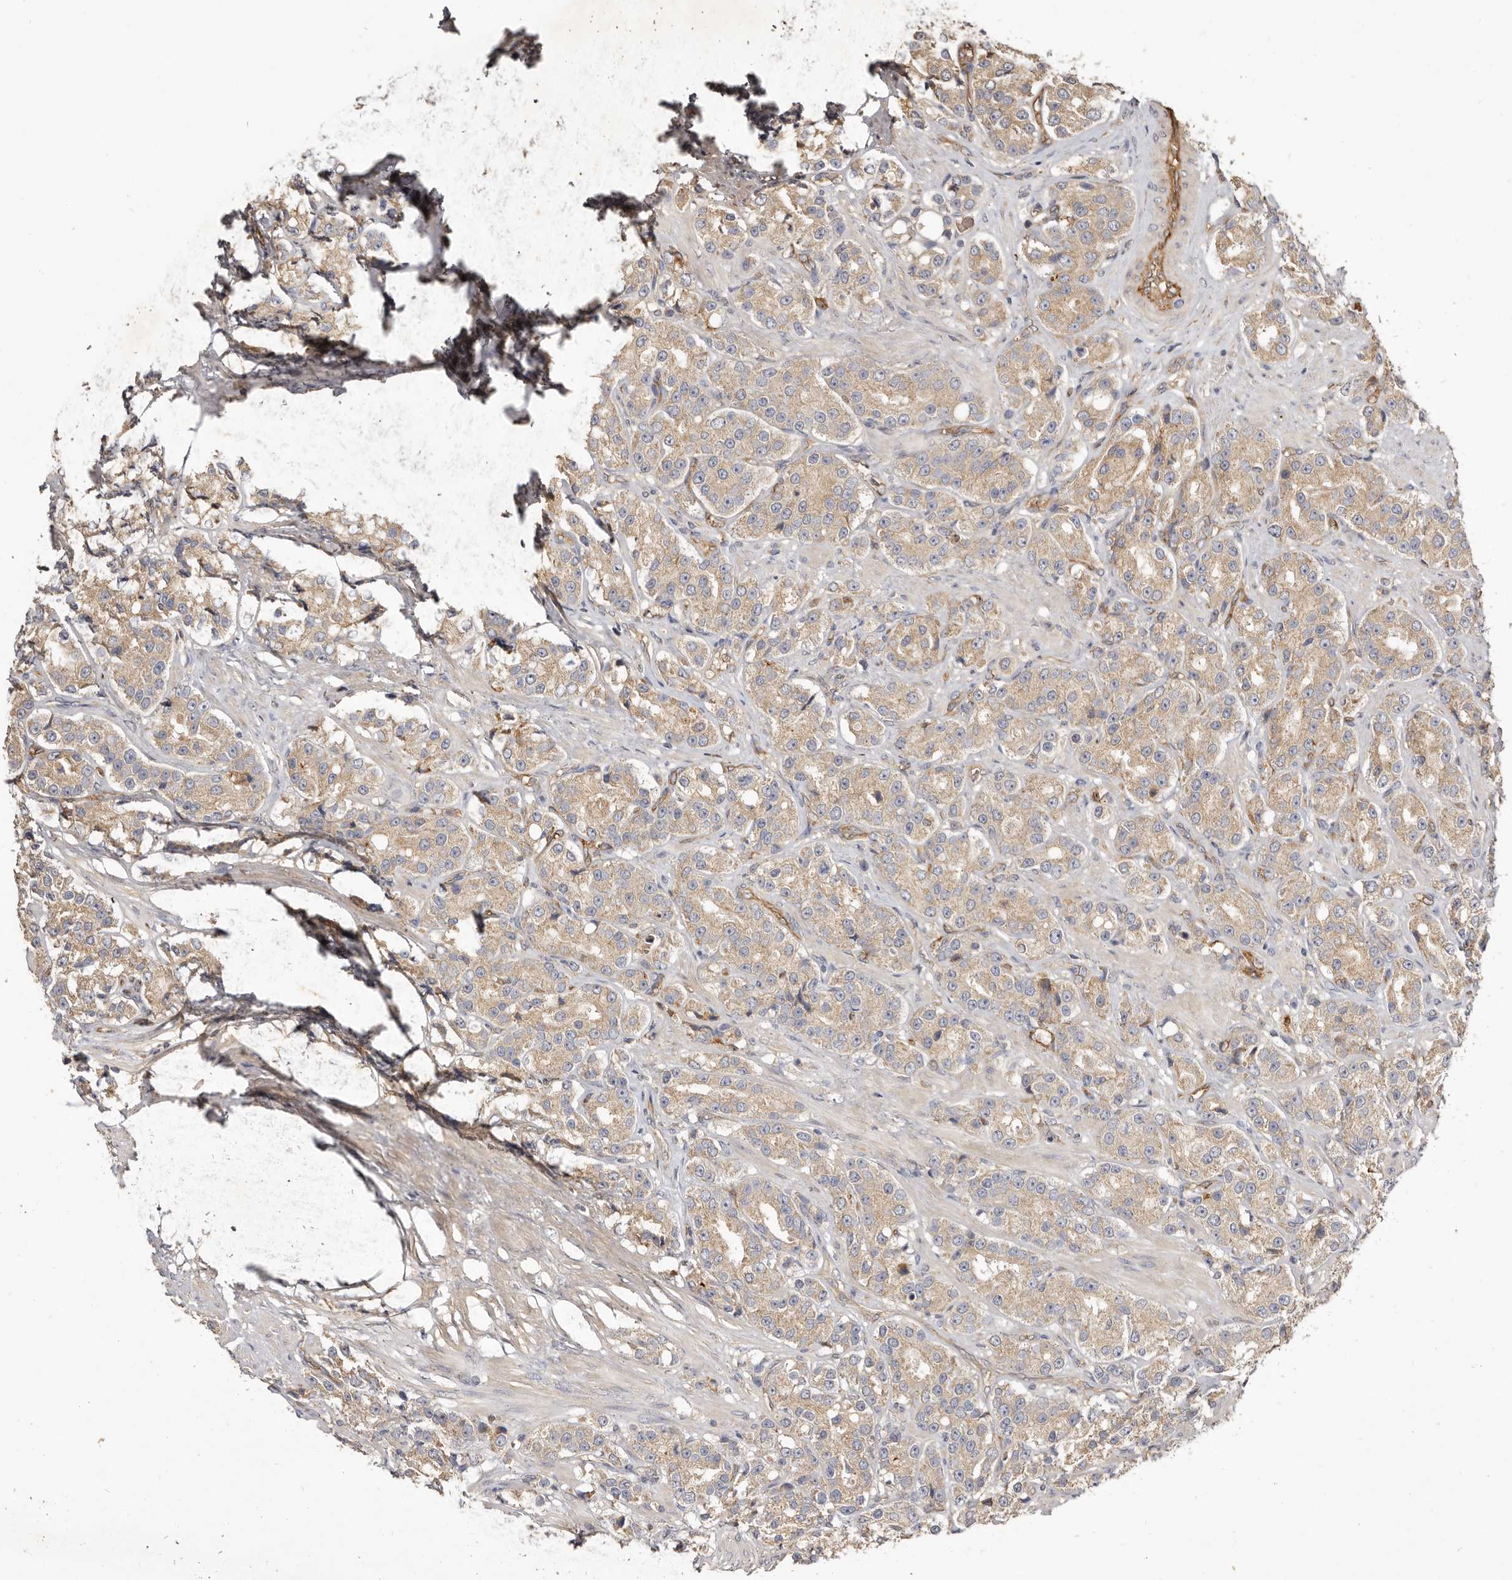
{"staining": {"intensity": "weak", "quantity": ">75%", "location": "cytoplasmic/membranous"}, "tissue": "prostate cancer", "cell_type": "Tumor cells", "image_type": "cancer", "snomed": [{"axis": "morphology", "description": "Adenocarcinoma, High grade"}, {"axis": "topography", "description": "Prostate"}], "caption": "Immunohistochemistry (IHC) histopathology image of neoplastic tissue: human prostate cancer stained using IHC reveals low levels of weak protein expression localized specifically in the cytoplasmic/membranous of tumor cells, appearing as a cytoplasmic/membranous brown color.", "gene": "ADAMTS9", "patient": {"sex": "male", "age": 60}}